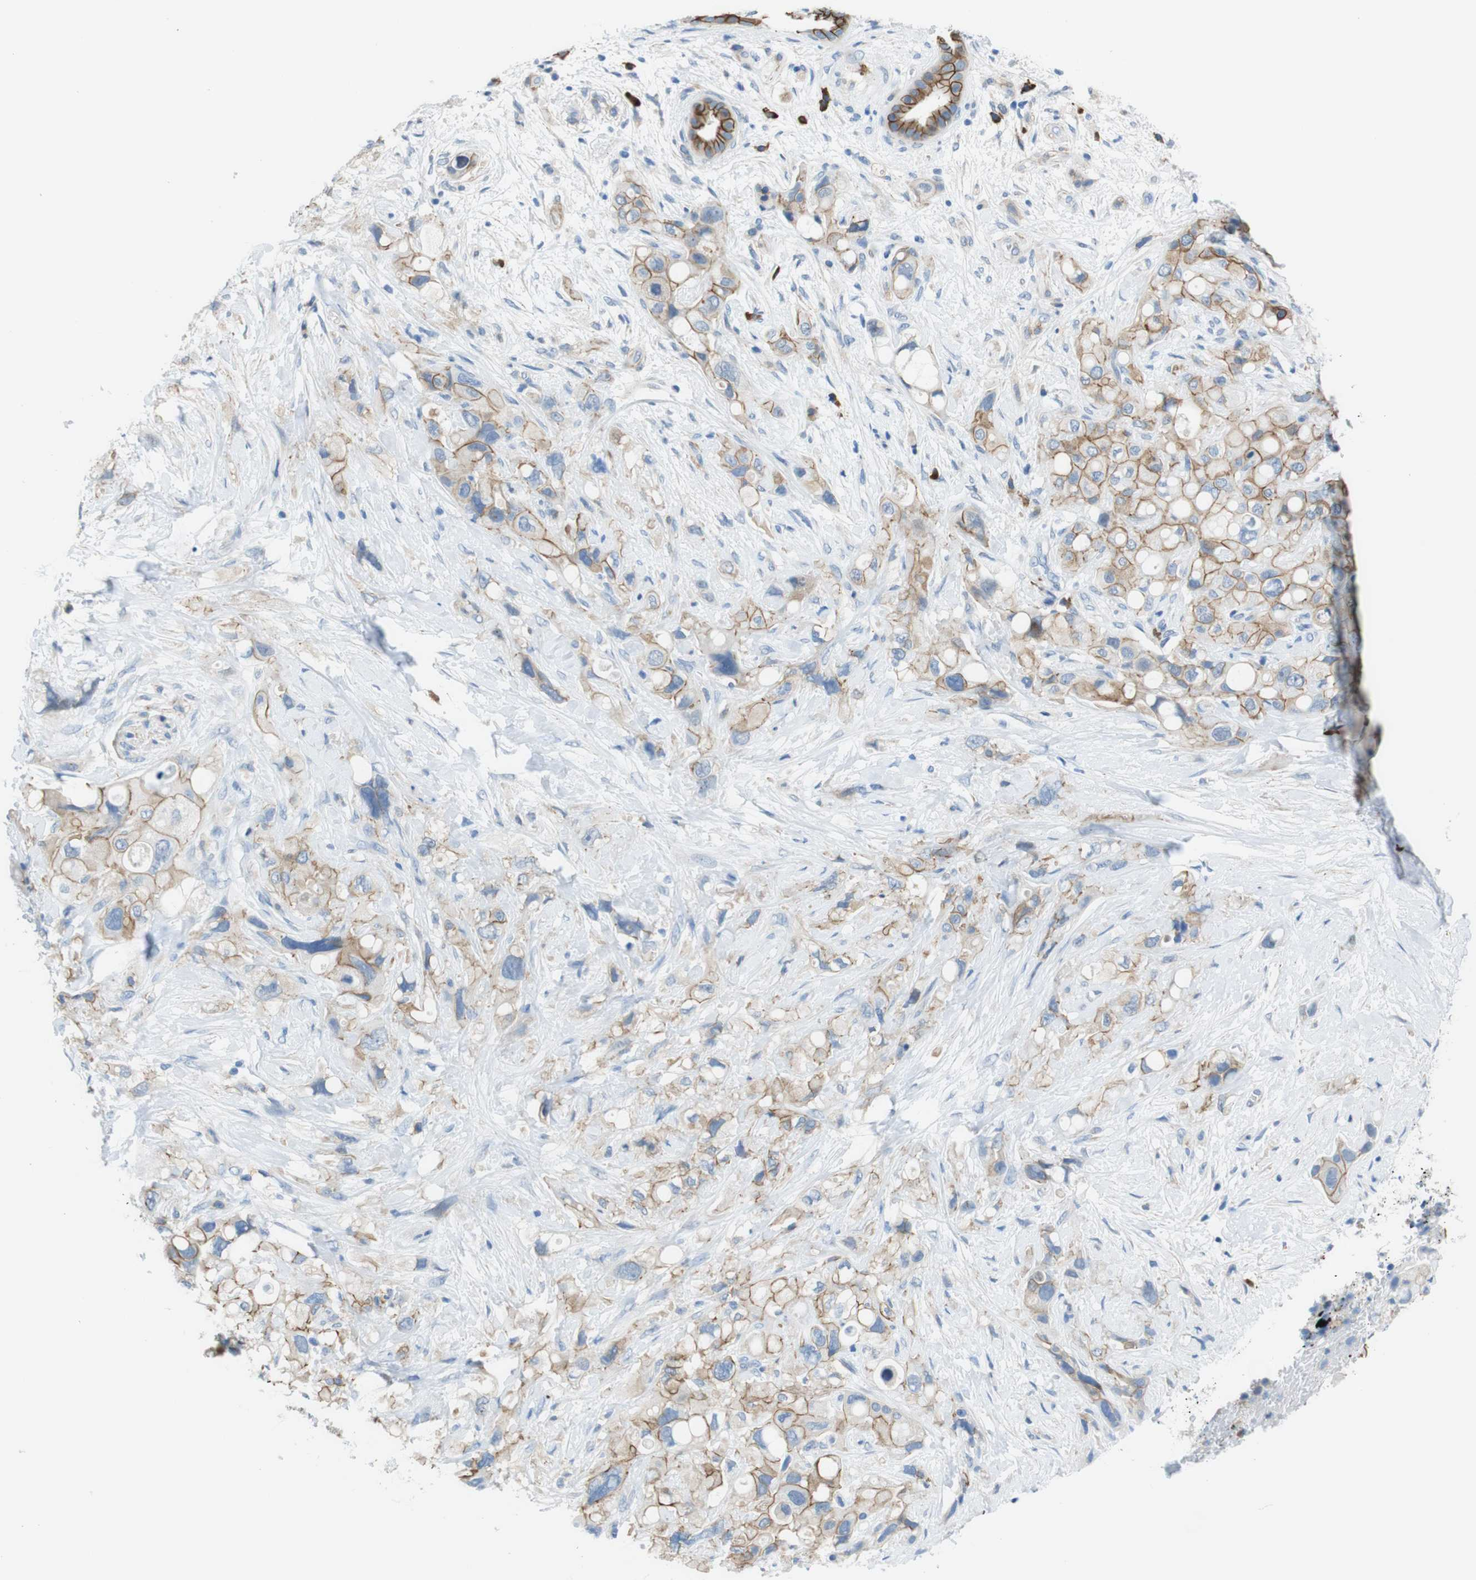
{"staining": {"intensity": "moderate", "quantity": ">75%", "location": "cytoplasmic/membranous"}, "tissue": "pancreatic cancer", "cell_type": "Tumor cells", "image_type": "cancer", "snomed": [{"axis": "morphology", "description": "Adenocarcinoma, NOS"}, {"axis": "topography", "description": "Pancreas"}], "caption": "A histopathology image of pancreatic cancer (adenocarcinoma) stained for a protein demonstrates moderate cytoplasmic/membranous brown staining in tumor cells. (DAB IHC with brightfield microscopy, high magnification).", "gene": "CLMN", "patient": {"sex": "female", "age": 56}}